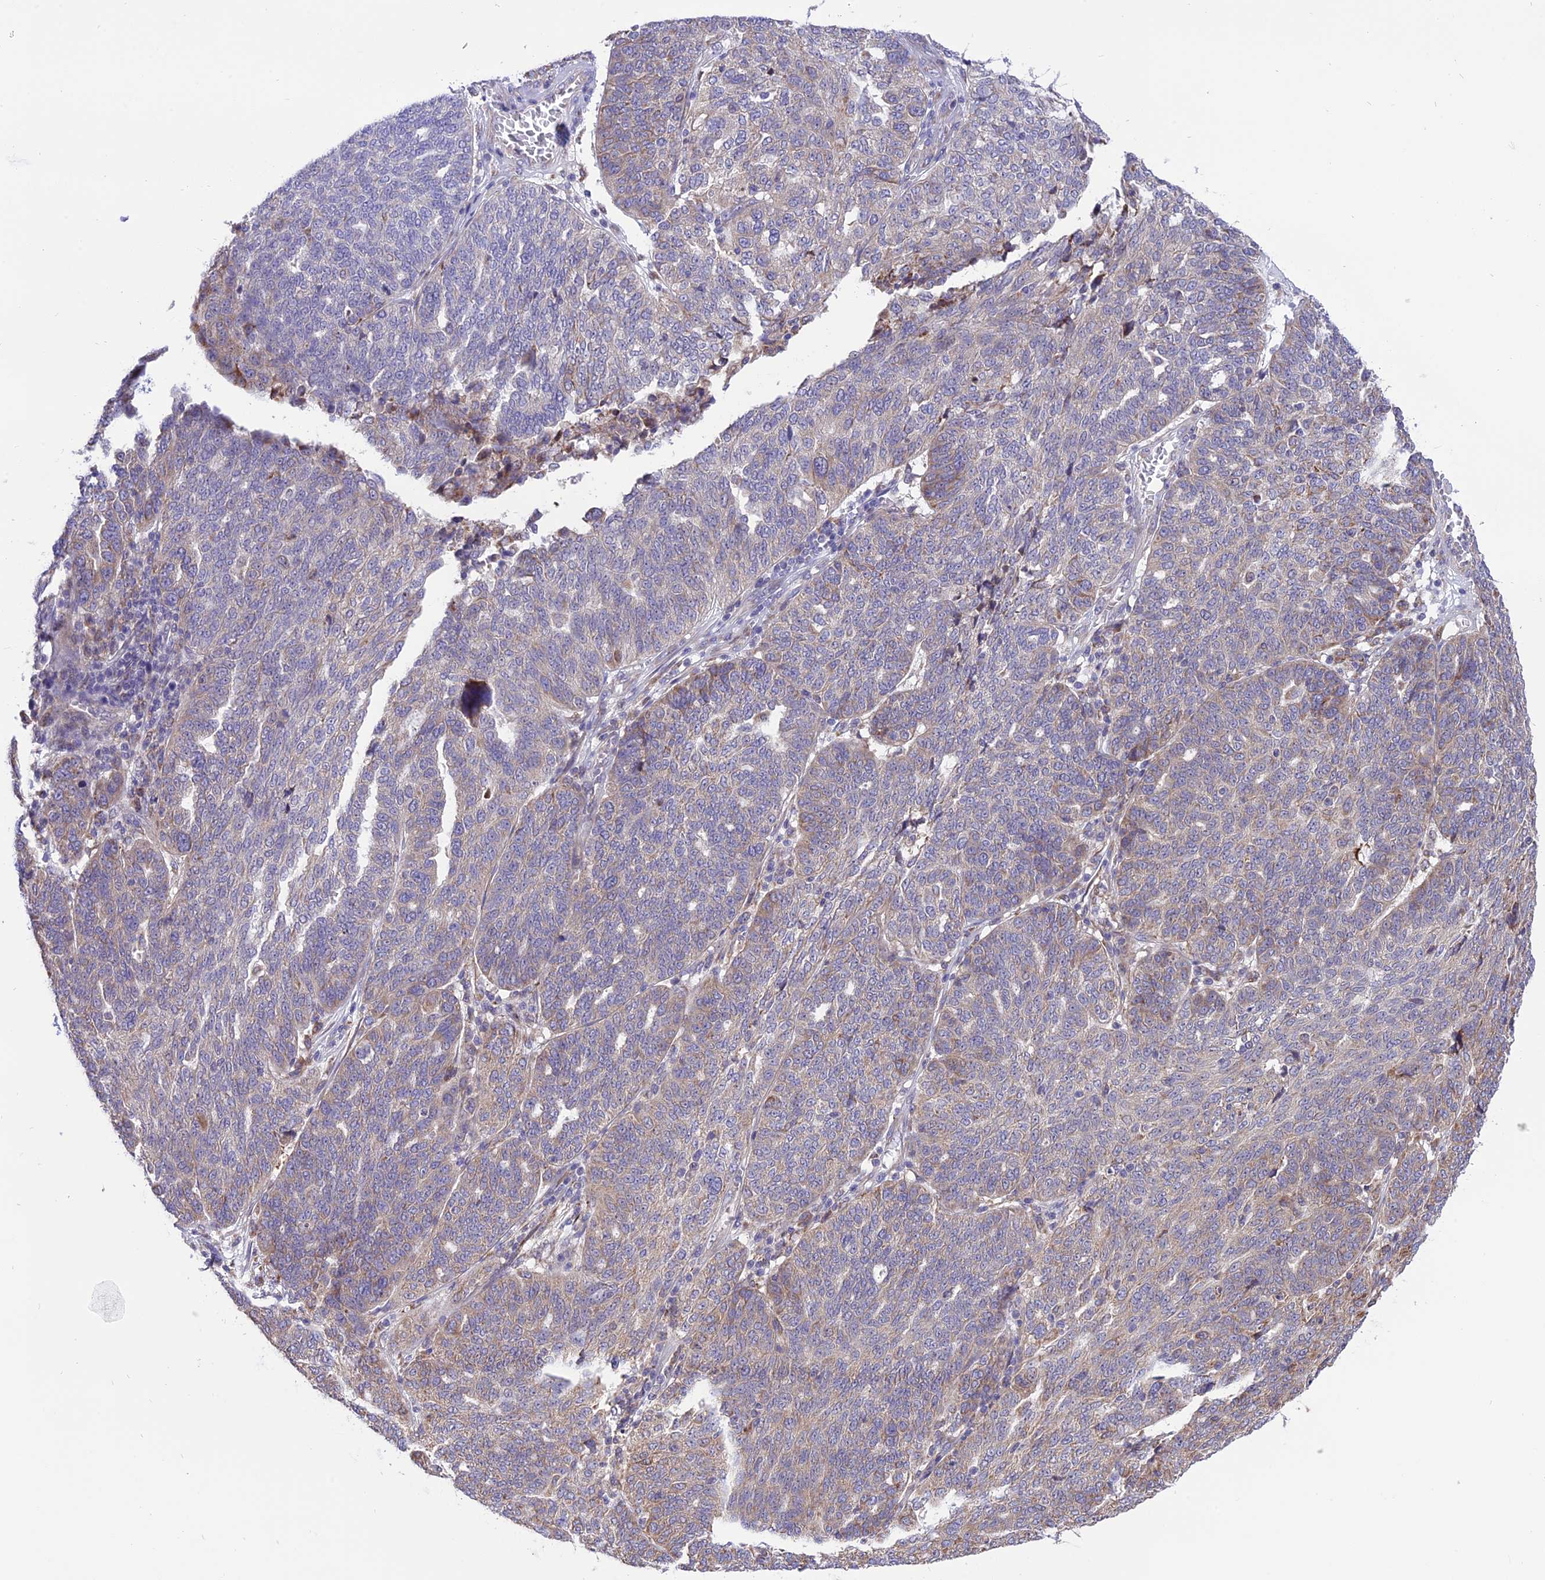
{"staining": {"intensity": "weak", "quantity": "<25%", "location": "cytoplasmic/membranous"}, "tissue": "ovarian cancer", "cell_type": "Tumor cells", "image_type": "cancer", "snomed": [{"axis": "morphology", "description": "Cystadenocarcinoma, serous, NOS"}, {"axis": "topography", "description": "Ovary"}], "caption": "Immunohistochemistry histopathology image of human serous cystadenocarcinoma (ovarian) stained for a protein (brown), which demonstrates no positivity in tumor cells.", "gene": "ARMCX6", "patient": {"sex": "female", "age": 59}}